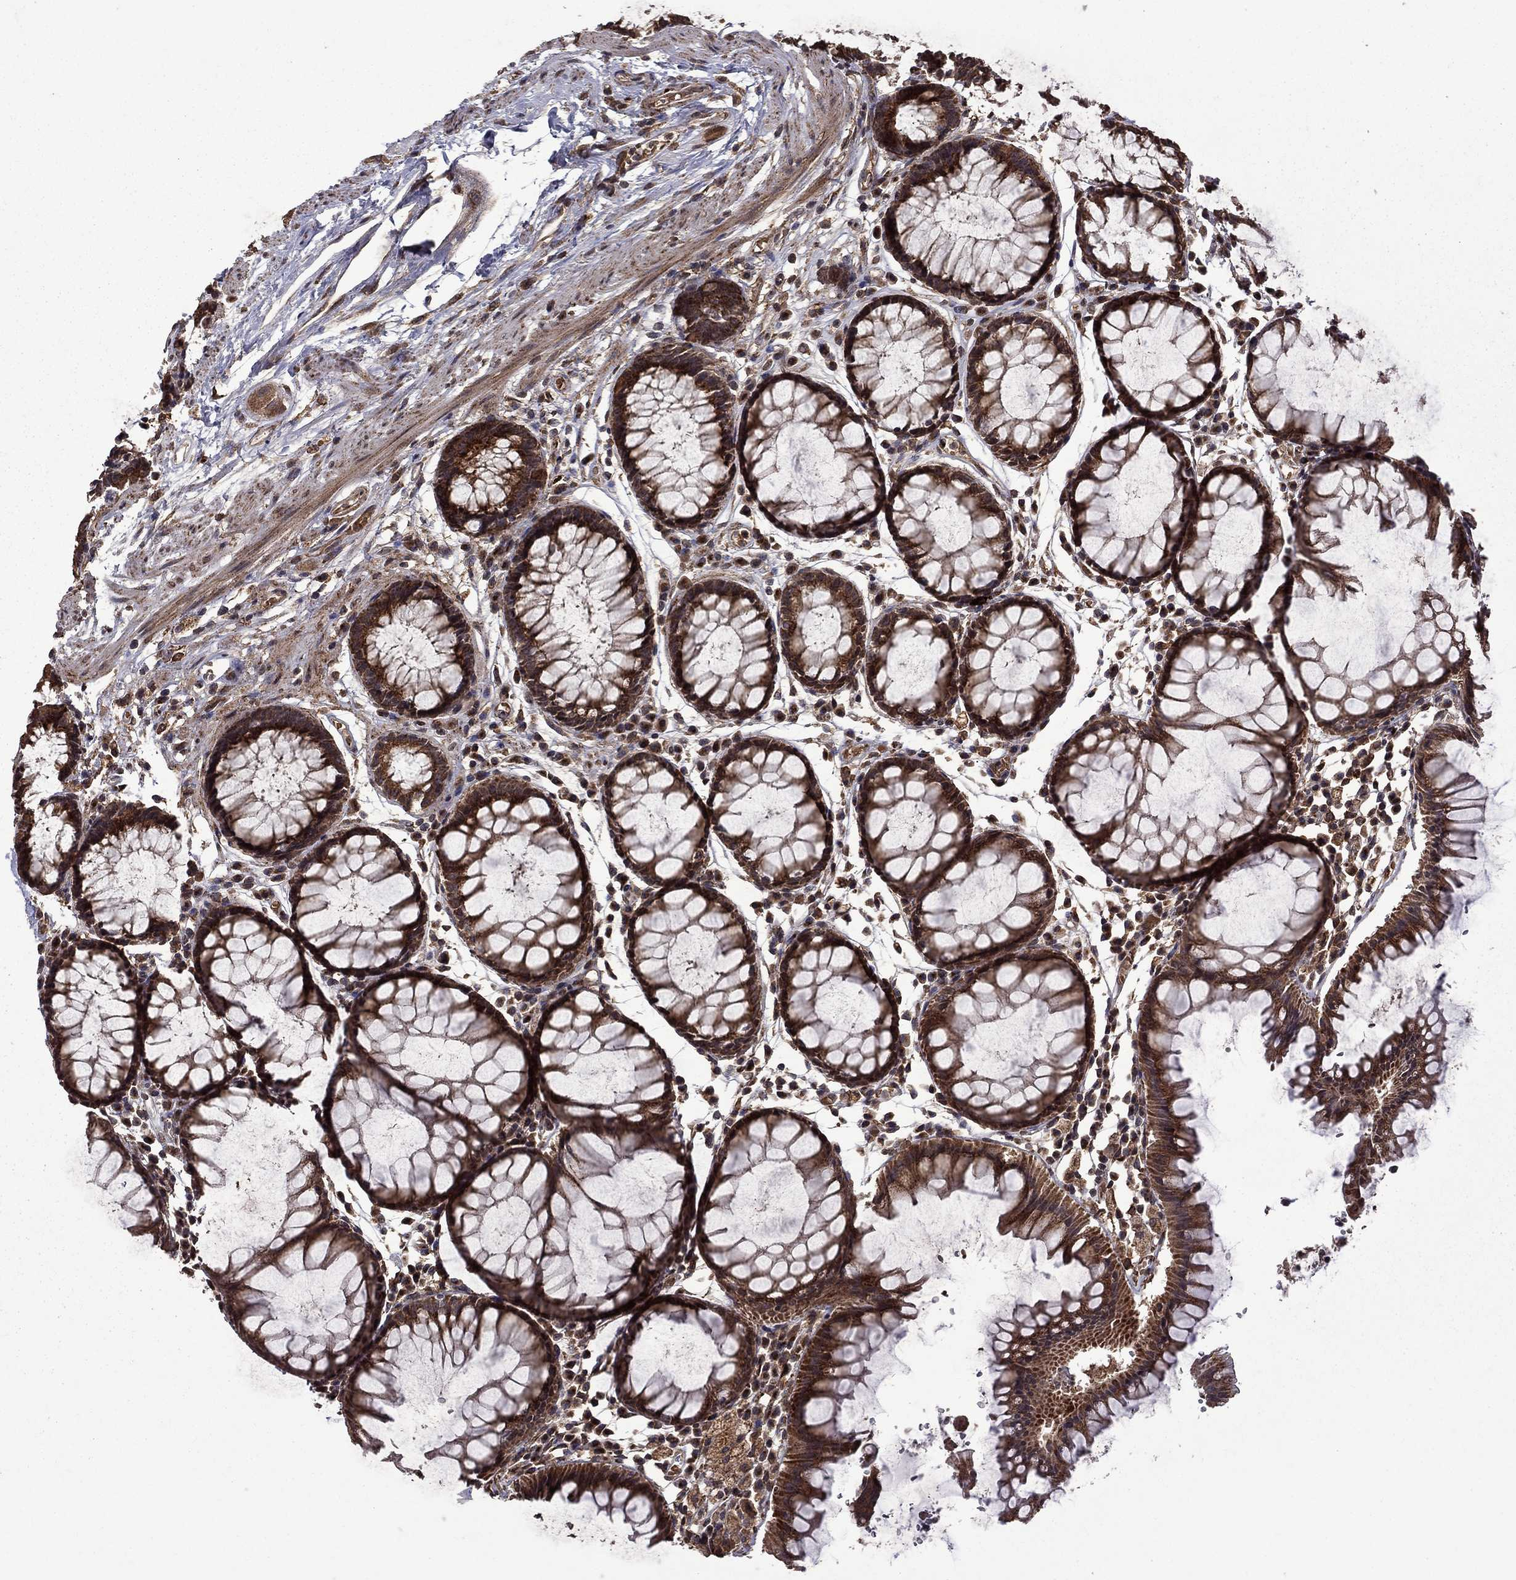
{"staining": {"intensity": "strong", "quantity": ">75%", "location": "cytoplasmic/membranous"}, "tissue": "rectum", "cell_type": "Glandular cells", "image_type": "normal", "snomed": [{"axis": "morphology", "description": "Normal tissue, NOS"}, {"axis": "topography", "description": "Rectum"}], "caption": "Unremarkable rectum reveals strong cytoplasmic/membranous expression in about >75% of glandular cells.", "gene": "ITM2B", "patient": {"sex": "female", "age": 68}}